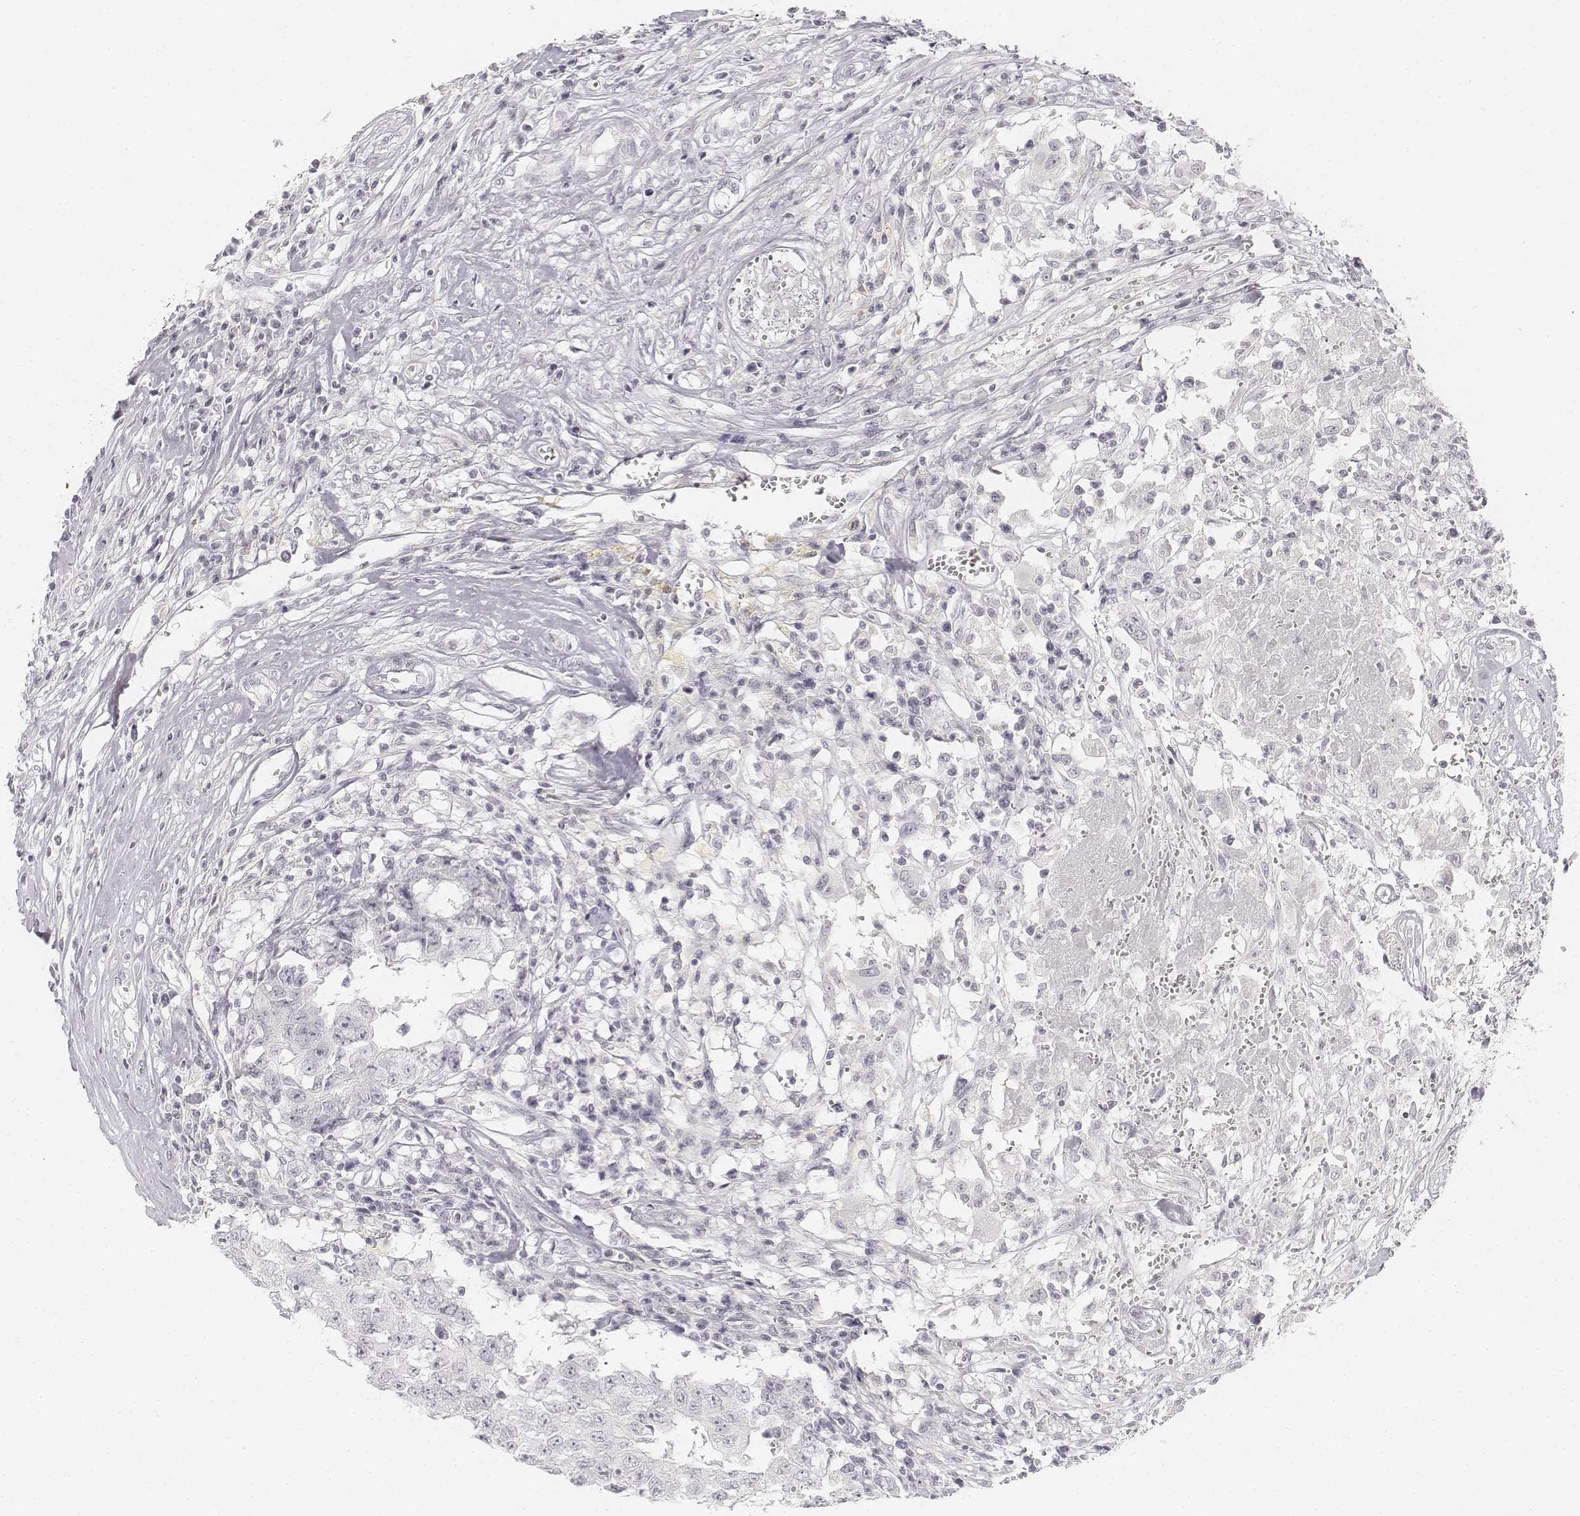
{"staining": {"intensity": "negative", "quantity": "none", "location": "none"}, "tissue": "testis cancer", "cell_type": "Tumor cells", "image_type": "cancer", "snomed": [{"axis": "morphology", "description": "Carcinoma, Embryonal, NOS"}, {"axis": "topography", "description": "Testis"}], "caption": "The photomicrograph demonstrates no significant positivity in tumor cells of testis embryonal carcinoma. (IHC, brightfield microscopy, high magnification).", "gene": "KRT25", "patient": {"sex": "male", "age": 36}}